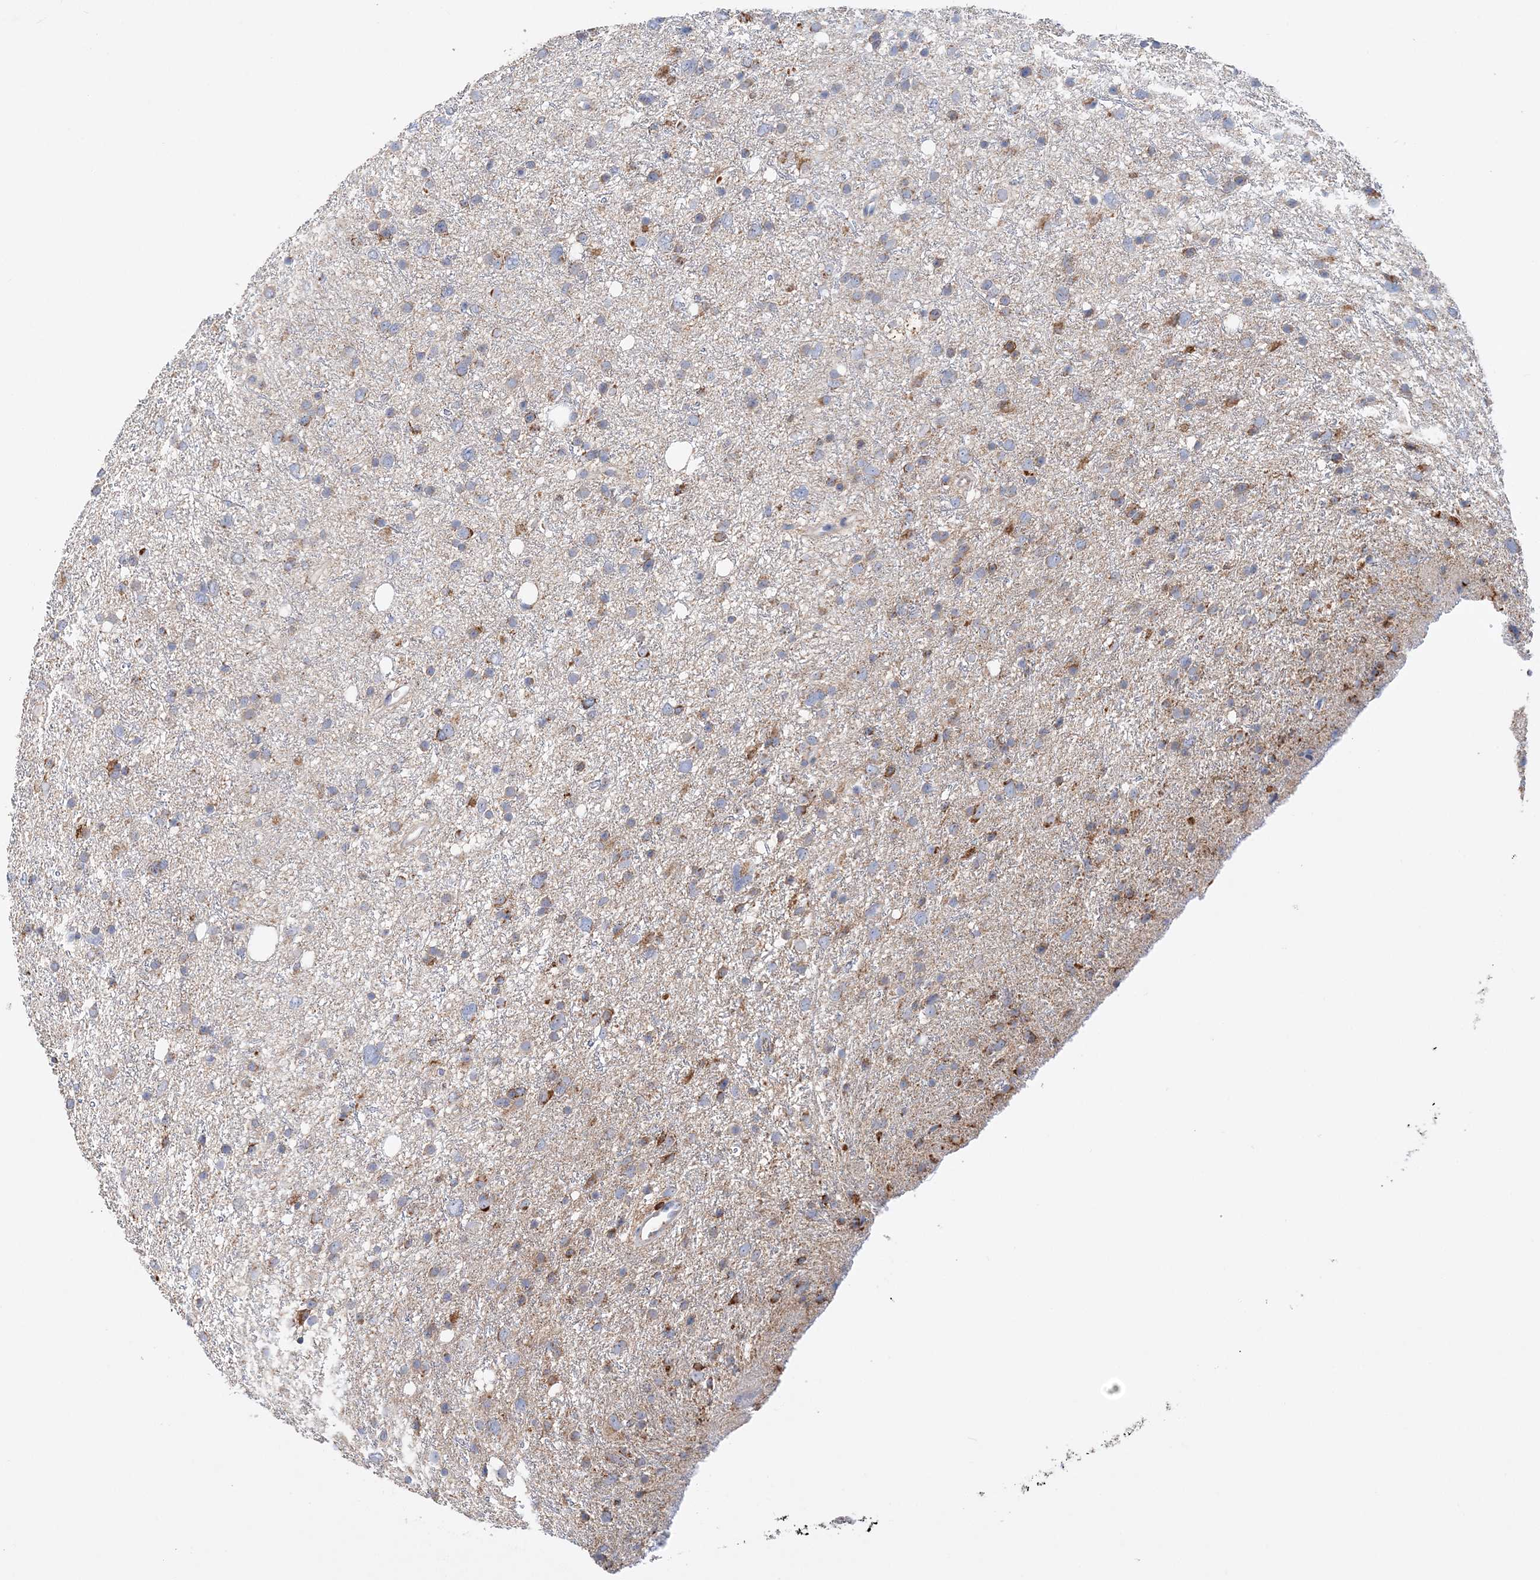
{"staining": {"intensity": "moderate", "quantity": "<25%", "location": "cytoplasmic/membranous"}, "tissue": "glioma", "cell_type": "Tumor cells", "image_type": "cancer", "snomed": [{"axis": "morphology", "description": "Glioma, malignant, Low grade"}, {"axis": "topography", "description": "Cerebral cortex"}], "caption": "Protein staining reveals moderate cytoplasmic/membranous positivity in about <25% of tumor cells in malignant low-grade glioma.", "gene": "TTC32", "patient": {"sex": "female", "age": 39}}